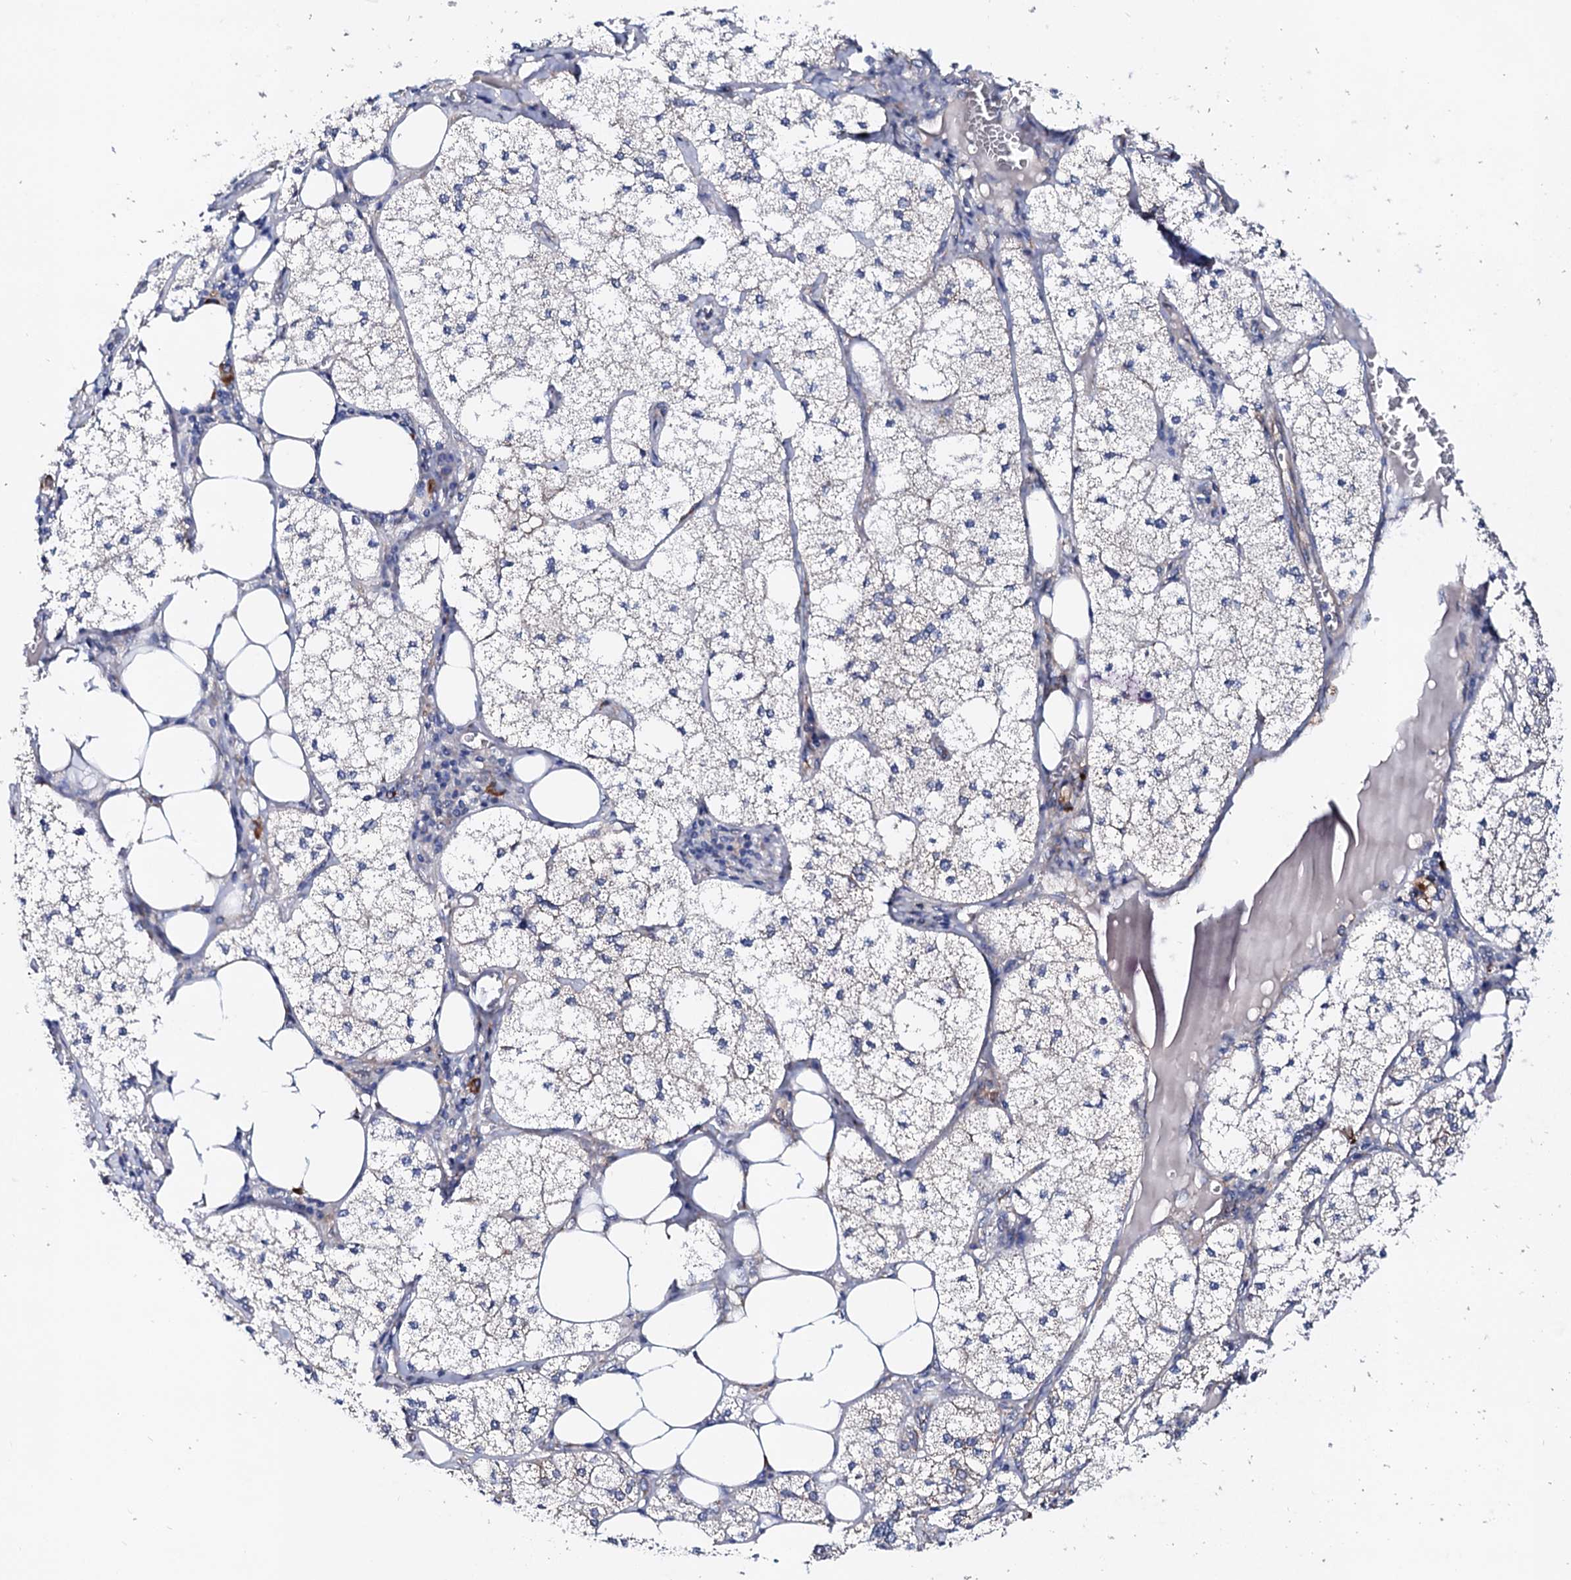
{"staining": {"intensity": "weak", "quantity": "<25%", "location": "cytoplasmic/membranous"}, "tissue": "adrenal gland", "cell_type": "Glandular cells", "image_type": "normal", "snomed": [{"axis": "morphology", "description": "Normal tissue, NOS"}, {"axis": "topography", "description": "Adrenal gland"}], "caption": "Human adrenal gland stained for a protein using immunohistochemistry (IHC) reveals no positivity in glandular cells.", "gene": "NUP58", "patient": {"sex": "female", "age": 61}}